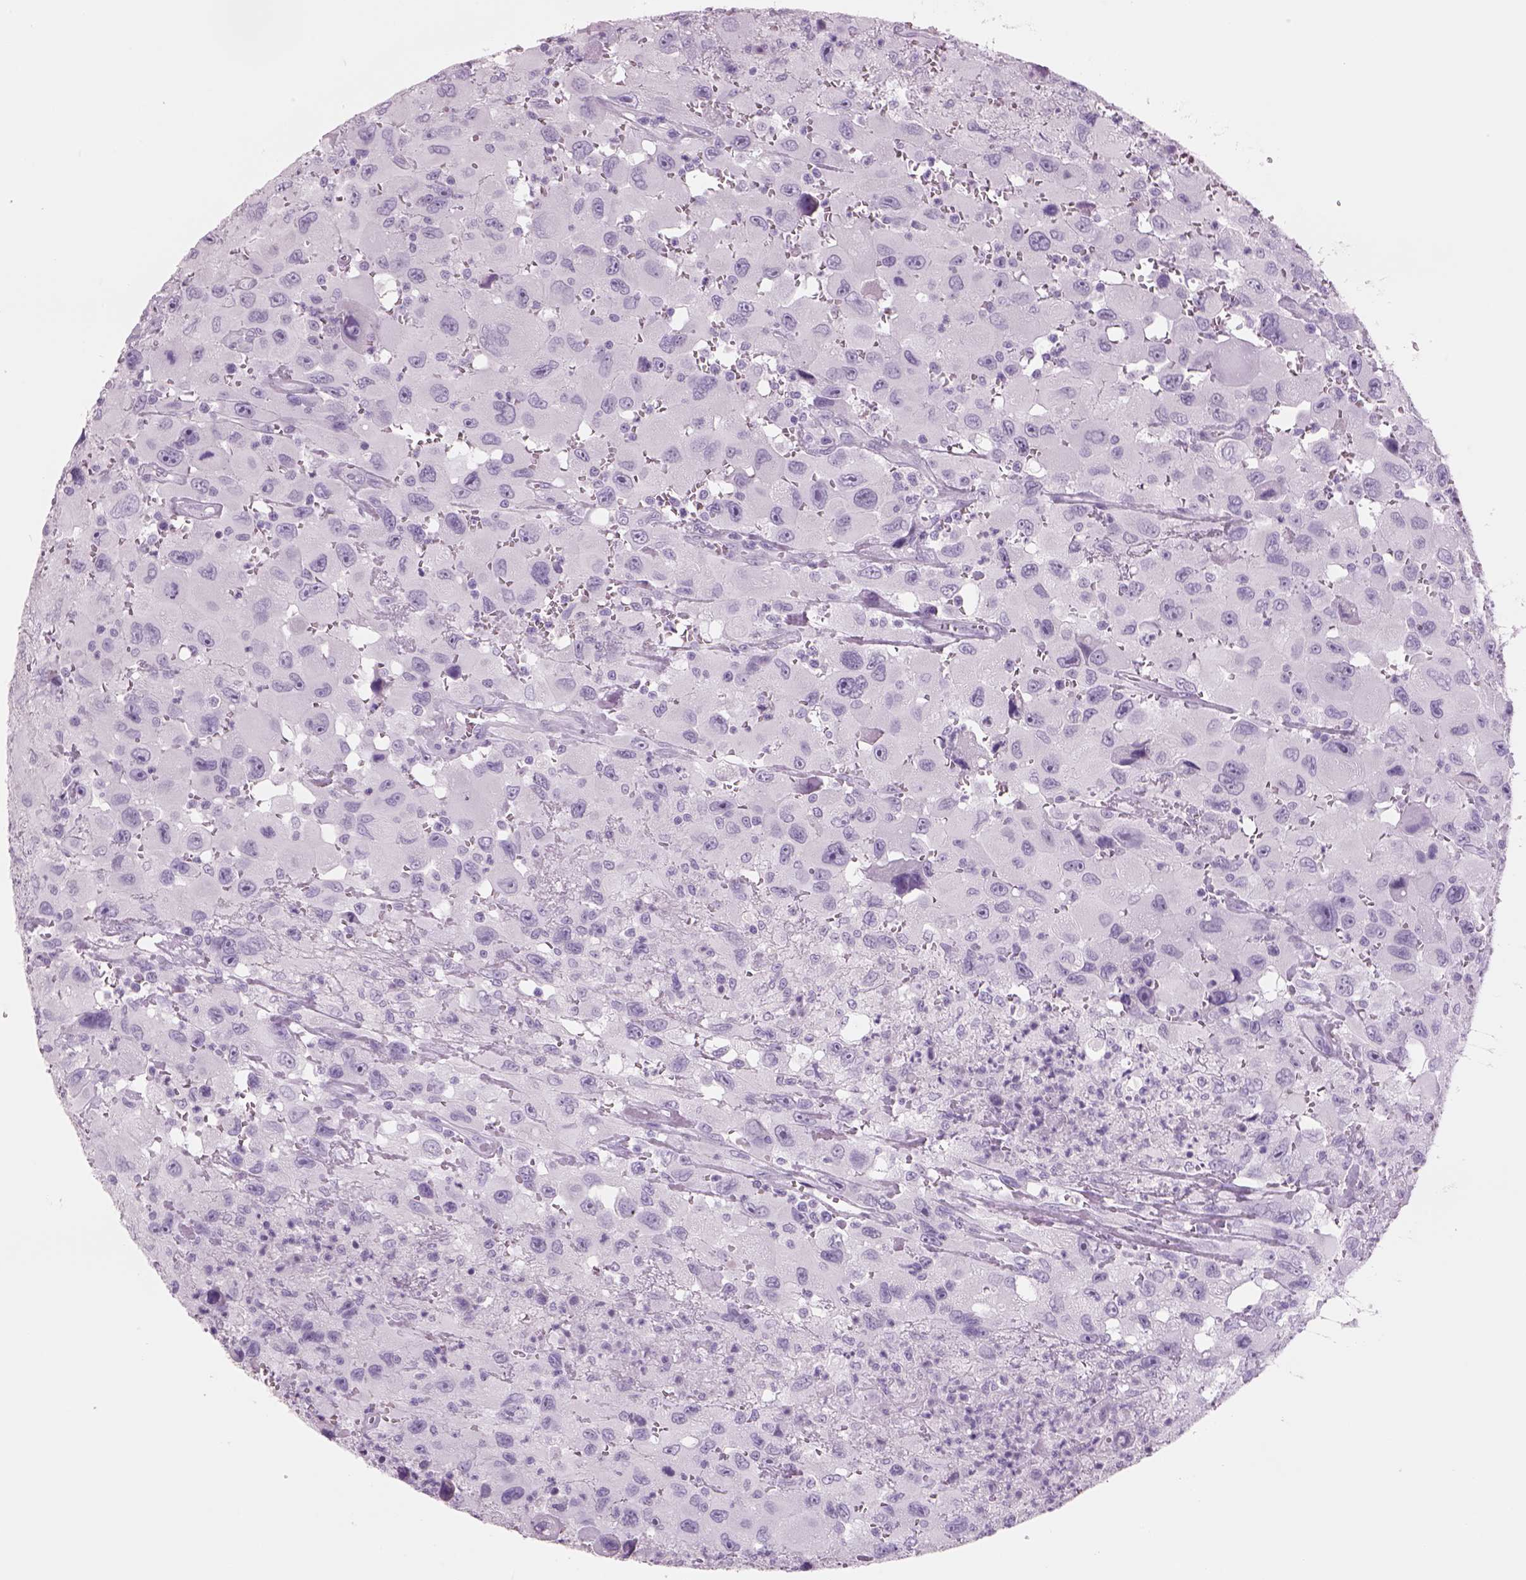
{"staining": {"intensity": "negative", "quantity": "none", "location": "none"}, "tissue": "head and neck cancer", "cell_type": "Tumor cells", "image_type": "cancer", "snomed": [{"axis": "morphology", "description": "Squamous cell carcinoma, NOS"}, {"axis": "morphology", "description": "Squamous cell carcinoma, metastatic, NOS"}, {"axis": "topography", "description": "Oral tissue"}, {"axis": "topography", "description": "Head-Neck"}], "caption": "Tumor cells show no significant positivity in squamous cell carcinoma (head and neck).", "gene": "RHO", "patient": {"sex": "female", "age": 85}}